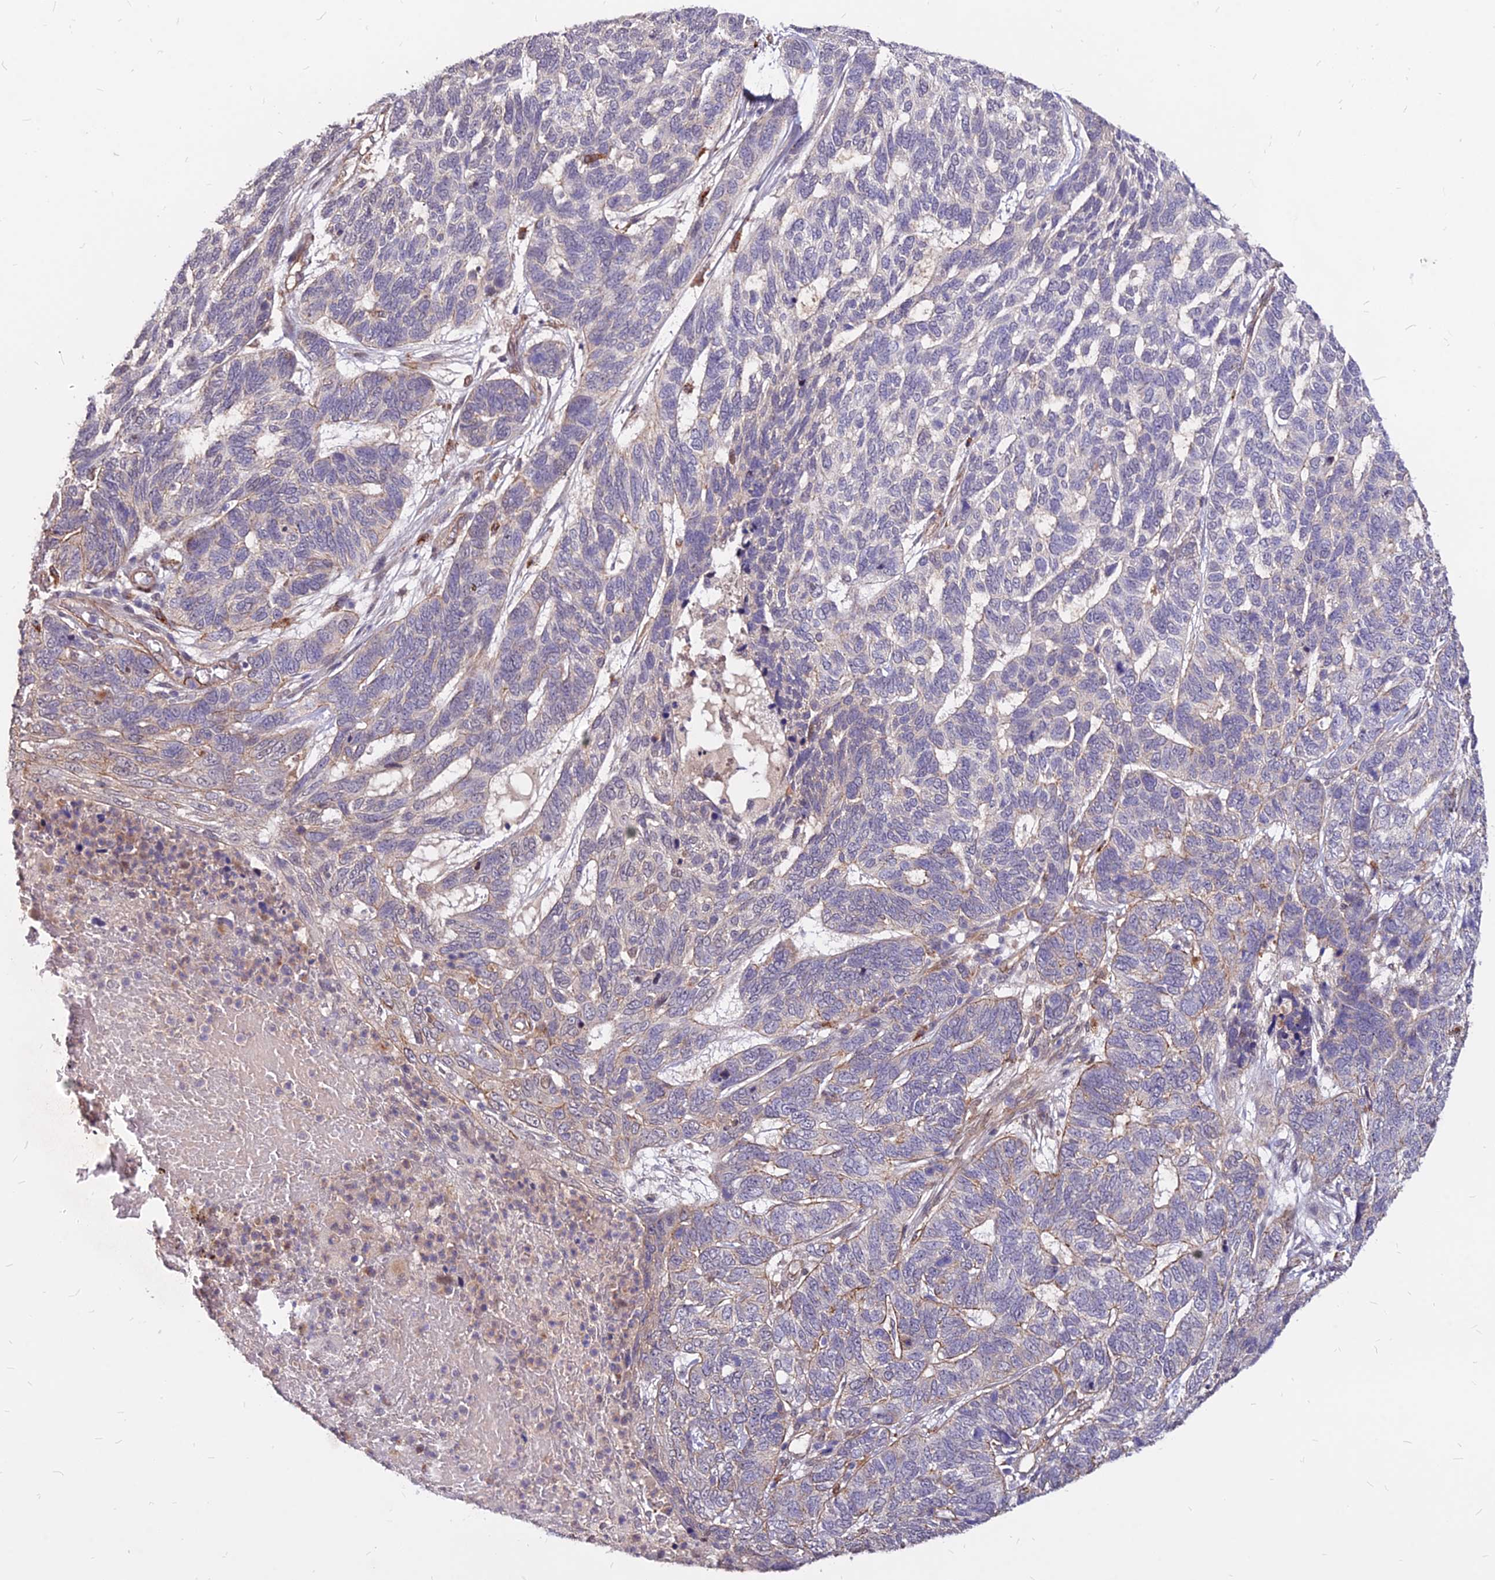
{"staining": {"intensity": "weak", "quantity": "<25%", "location": "cytoplasmic/membranous"}, "tissue": "skin cancer", "cell_type": "Tumor cells", "image_type": "cancer", "snomed": [{"axis": "morphology", "description": "Basal cell carcinoma"}, {"axis": "topography", "description": "Skin"}], "caption": "This is a photomicrograph of IHC staining of skin cancer, which shows no expression in tumor cells. (DAB IHC visualized using brightfield microscopy, high magnification).", "gene": "C11orf68", "patient": {"sex": "female", "age": 65}}